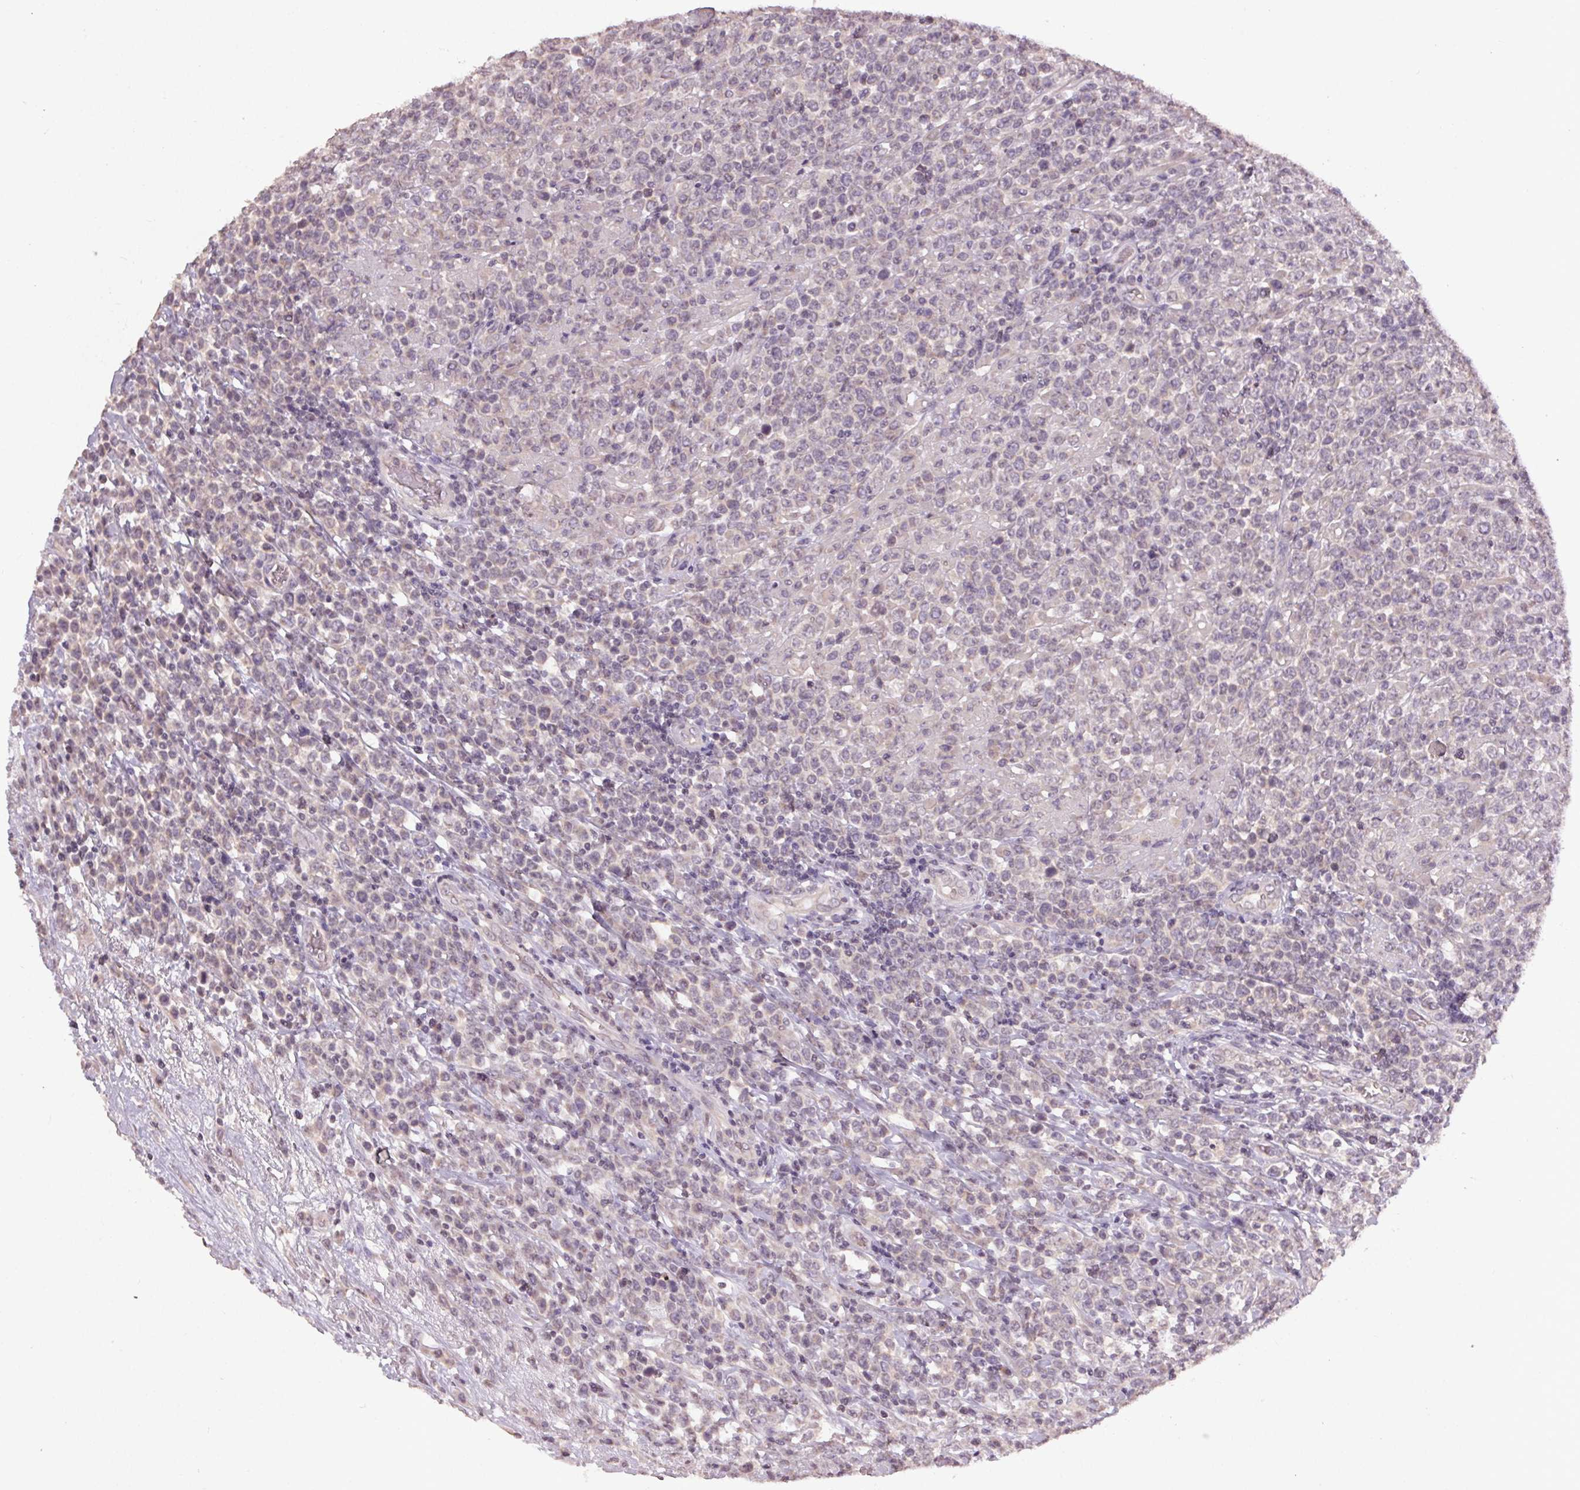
{"staining": {"intensity": "negative", "quantity": "none", "location": "none"}, "tissue": "lymphoma", "cell_type": "Tumor cells", "image_type": "cancer", "snomed": [{"axis": "morphology", "description": "Malignant lymphoma, non-Hodgkin's type, High grade"}, {"axis": "topography", "description": "Soft tissue"}], "caption": "High magnification brightfield microscopy of lymphoma stained with DAB (brown) and counterstained with hematoxylin (blue): tumor cells show no significant positivity.", "gene": "KLRC3", "patient": {"sex": "female", "age": 56}}